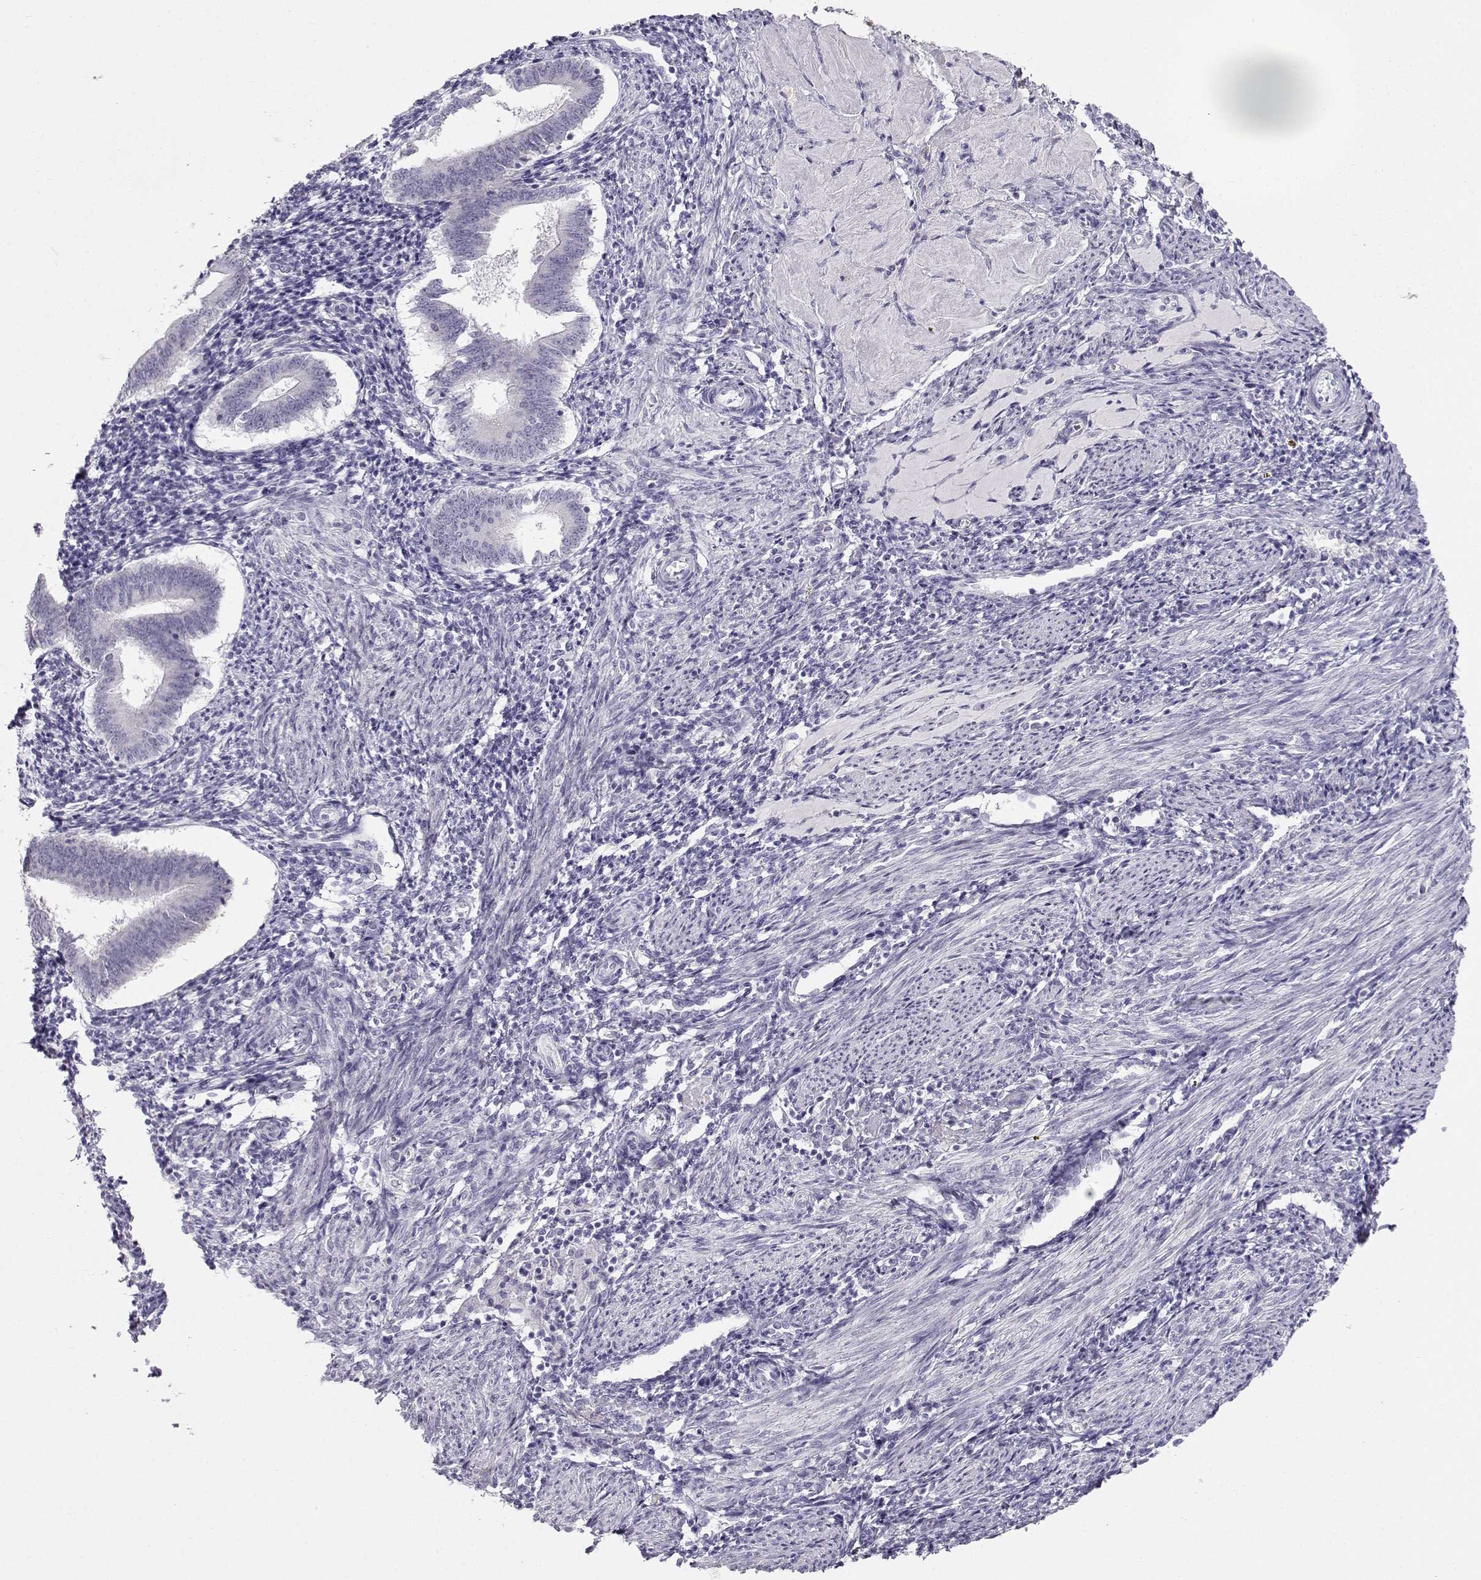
{"staining": {"intensity": "negative", "quantity": "none", "location": "none"}, "tissue": "endometrium", "cell_type": "Cells in endometrial stroma", "image_type": "normal", "snomed": [{"axis": "morphology", "description": "Normal tissue, NOS"}, {"axis": "topography", "description": "Endometrium"}], "caption": "Protein analysis of benign endometrium displays no significant staining in cells in endometrial stroma. (Stains: DAB (3,3'-diaminobenzidine) immunohistochemistry with hematoxylin counter stain, Microscopy: brightfield microscopy at high magnification).", "gene": "OPN5", "patient": {"sex": "female", "age": 25}}